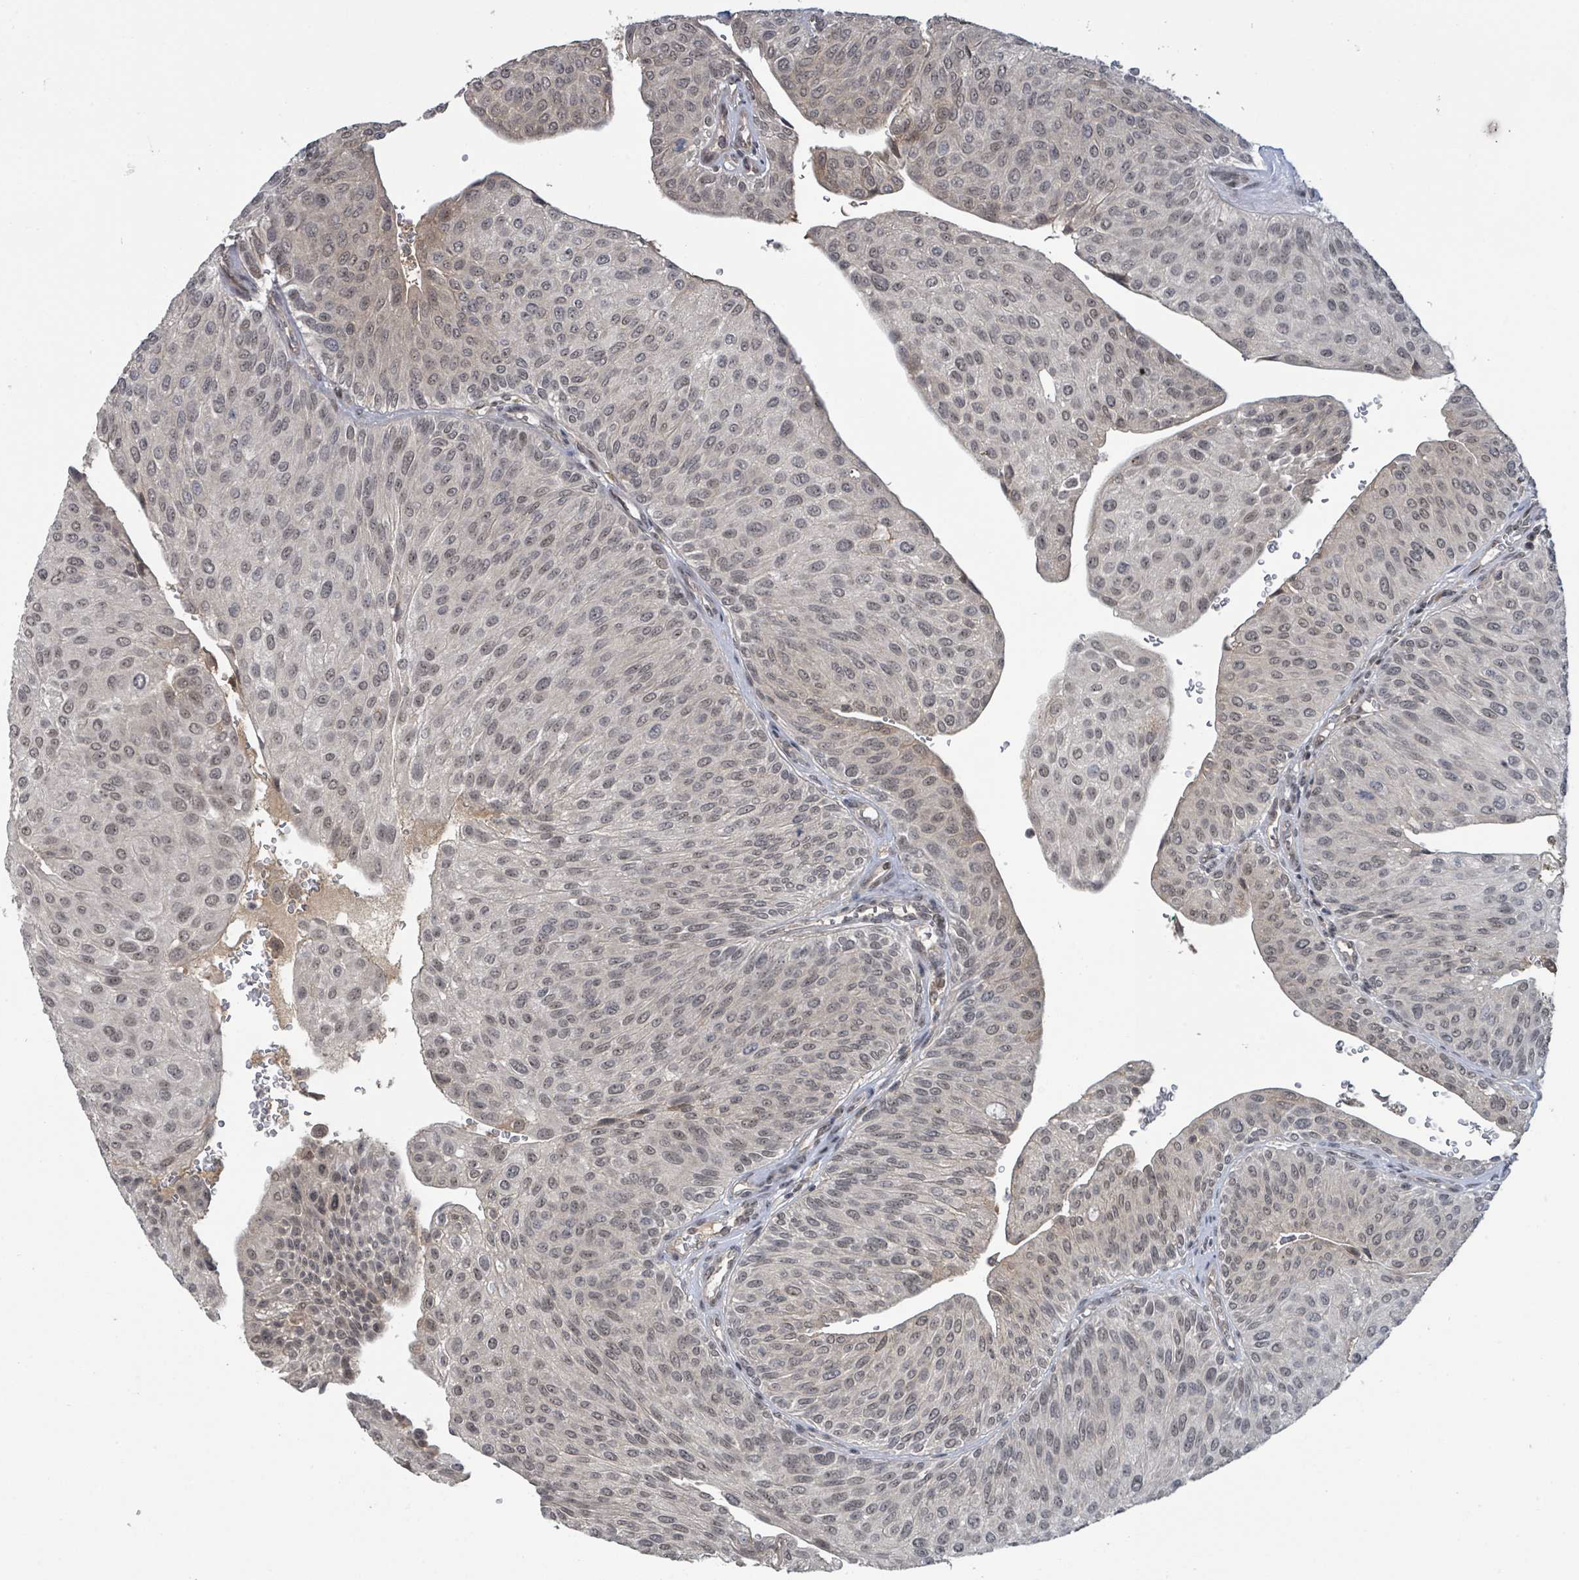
{"staining": {"intensity": "weak", "quantity": "25%-75%", "location": "nuclear"}, "tissue": "urothelial cancer", "cell_type": "Tumor cells", "image_type": "cancer", "snomed": [{"axis": "morphology", "description": "Urothelial carcinoma, NOS"}, {"axis": "topography", "description": "Urinary bladder"}], "caption": "IHC photomicrograph of neoplastic tissue: human urothelial cancer stained using IHC exhibits low levels of weak protein expression localized specifically in the nuclear of tumor cells, appearing as a nuclear brown color.", "gene": "ZBTB14", "patient": {"sex": "male", "age": 67}}